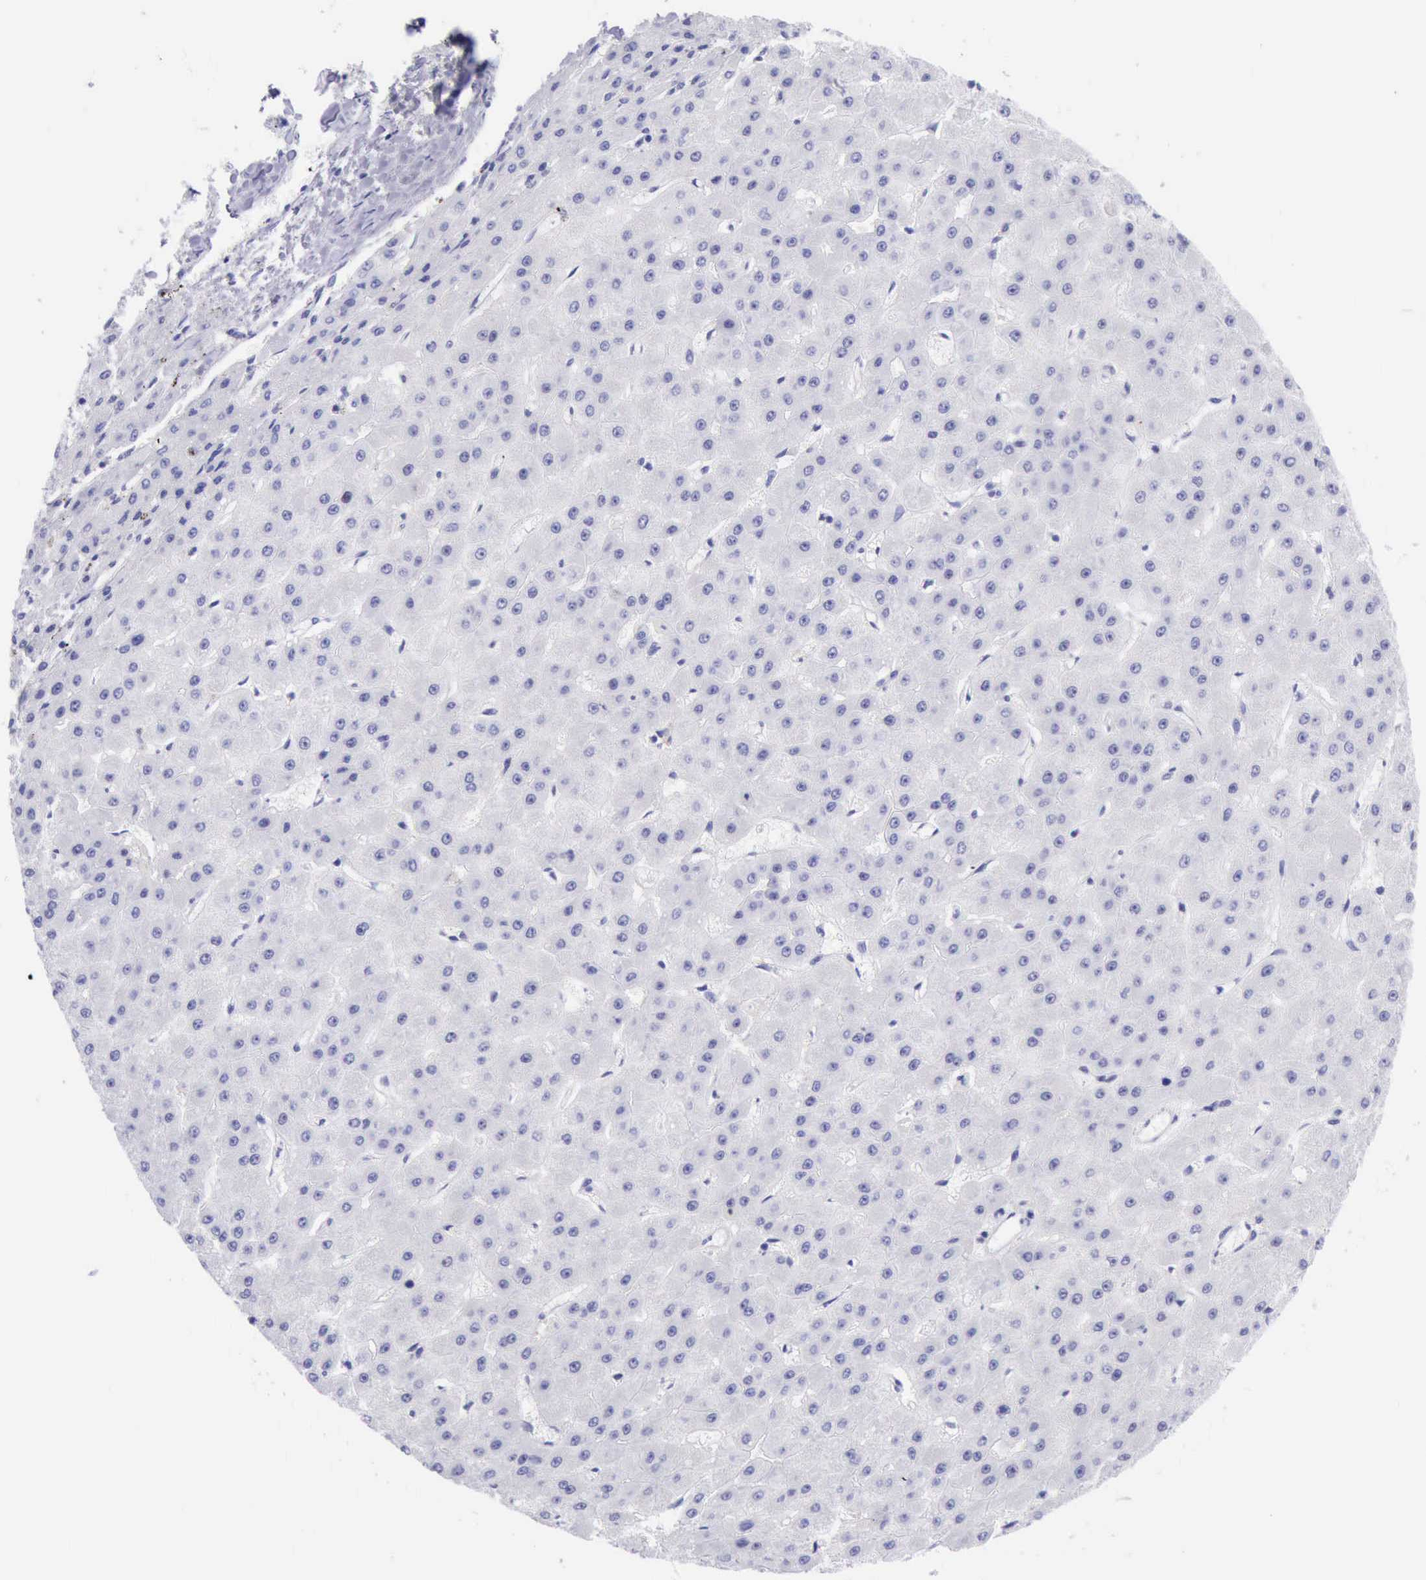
{"staining": {"intensity": "negative", "quantity": "none", "location": "none"}, "tissue": "liver cancer", "cell_type": "Tumor cells", "image_type": "cancer", "snomed": [{"axis": "morphology", "description": "Carcinoma, Hepatocellular, NOS"}, {"axis": "topography", "description": "Liver"}], "caption": "This is an IHC histopathology image of hepatocellular carcinoma (liver). There is no staining in tumor cells.", "gene": "MCM2", "patient": {"sex": "female", "age": 52}}